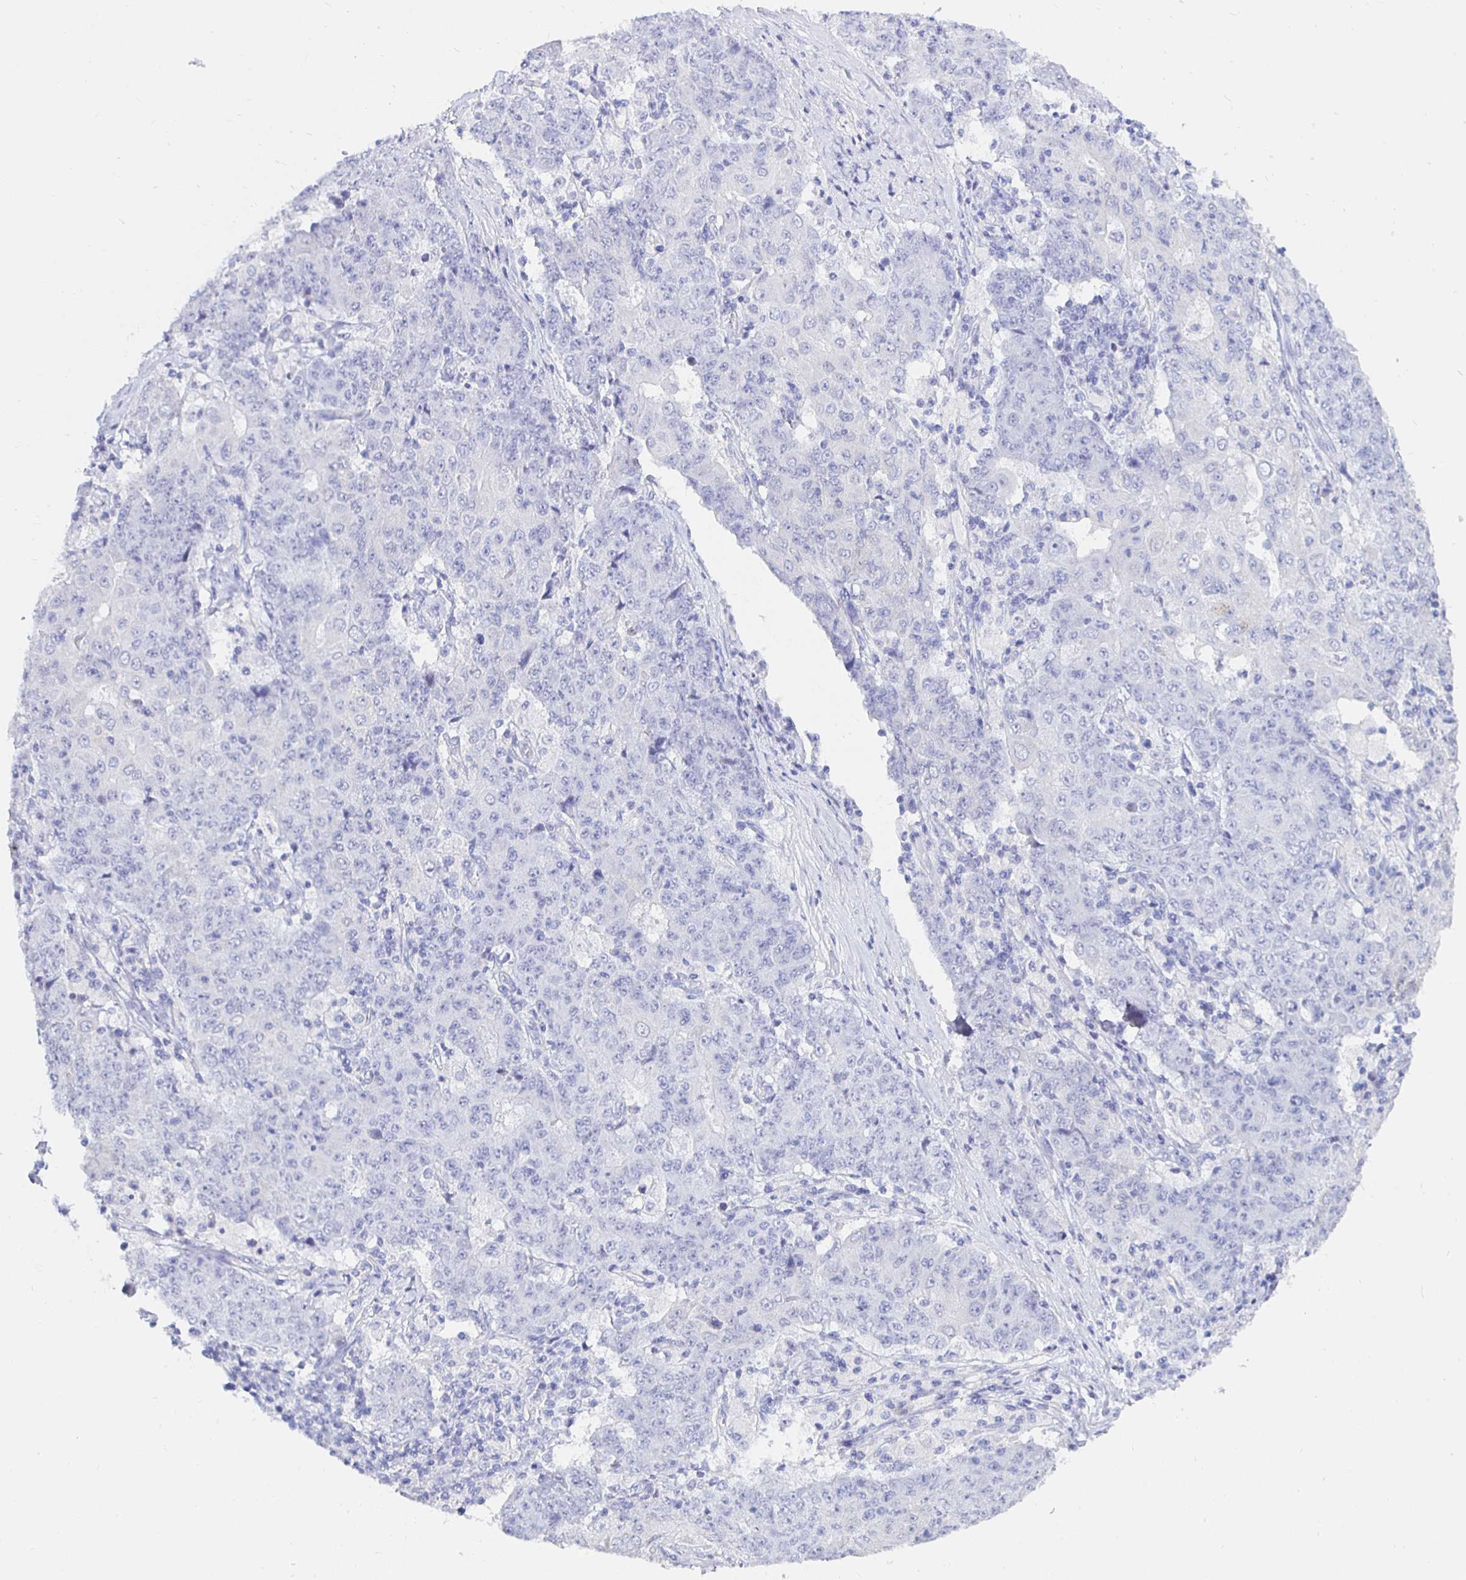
{"staining": {"intensity": "negative", "quantity": "none", "location": "none"}, "tissue": "ovarian cancer", "cell_type": "Tumor cells", "image_type": "cancer", "snomed": [{"axis": "morphology", "description": "Carcinoma, endometroid"}, {"axis": "topography", "description": "Ovary"}], "caption": "This is a micrograph of IHC staining of ovarian endometroid carcinoma, which shows no expression in tumor cells.", "gene": "UMOD", "patient": {"sex": "female", "age": 42}}